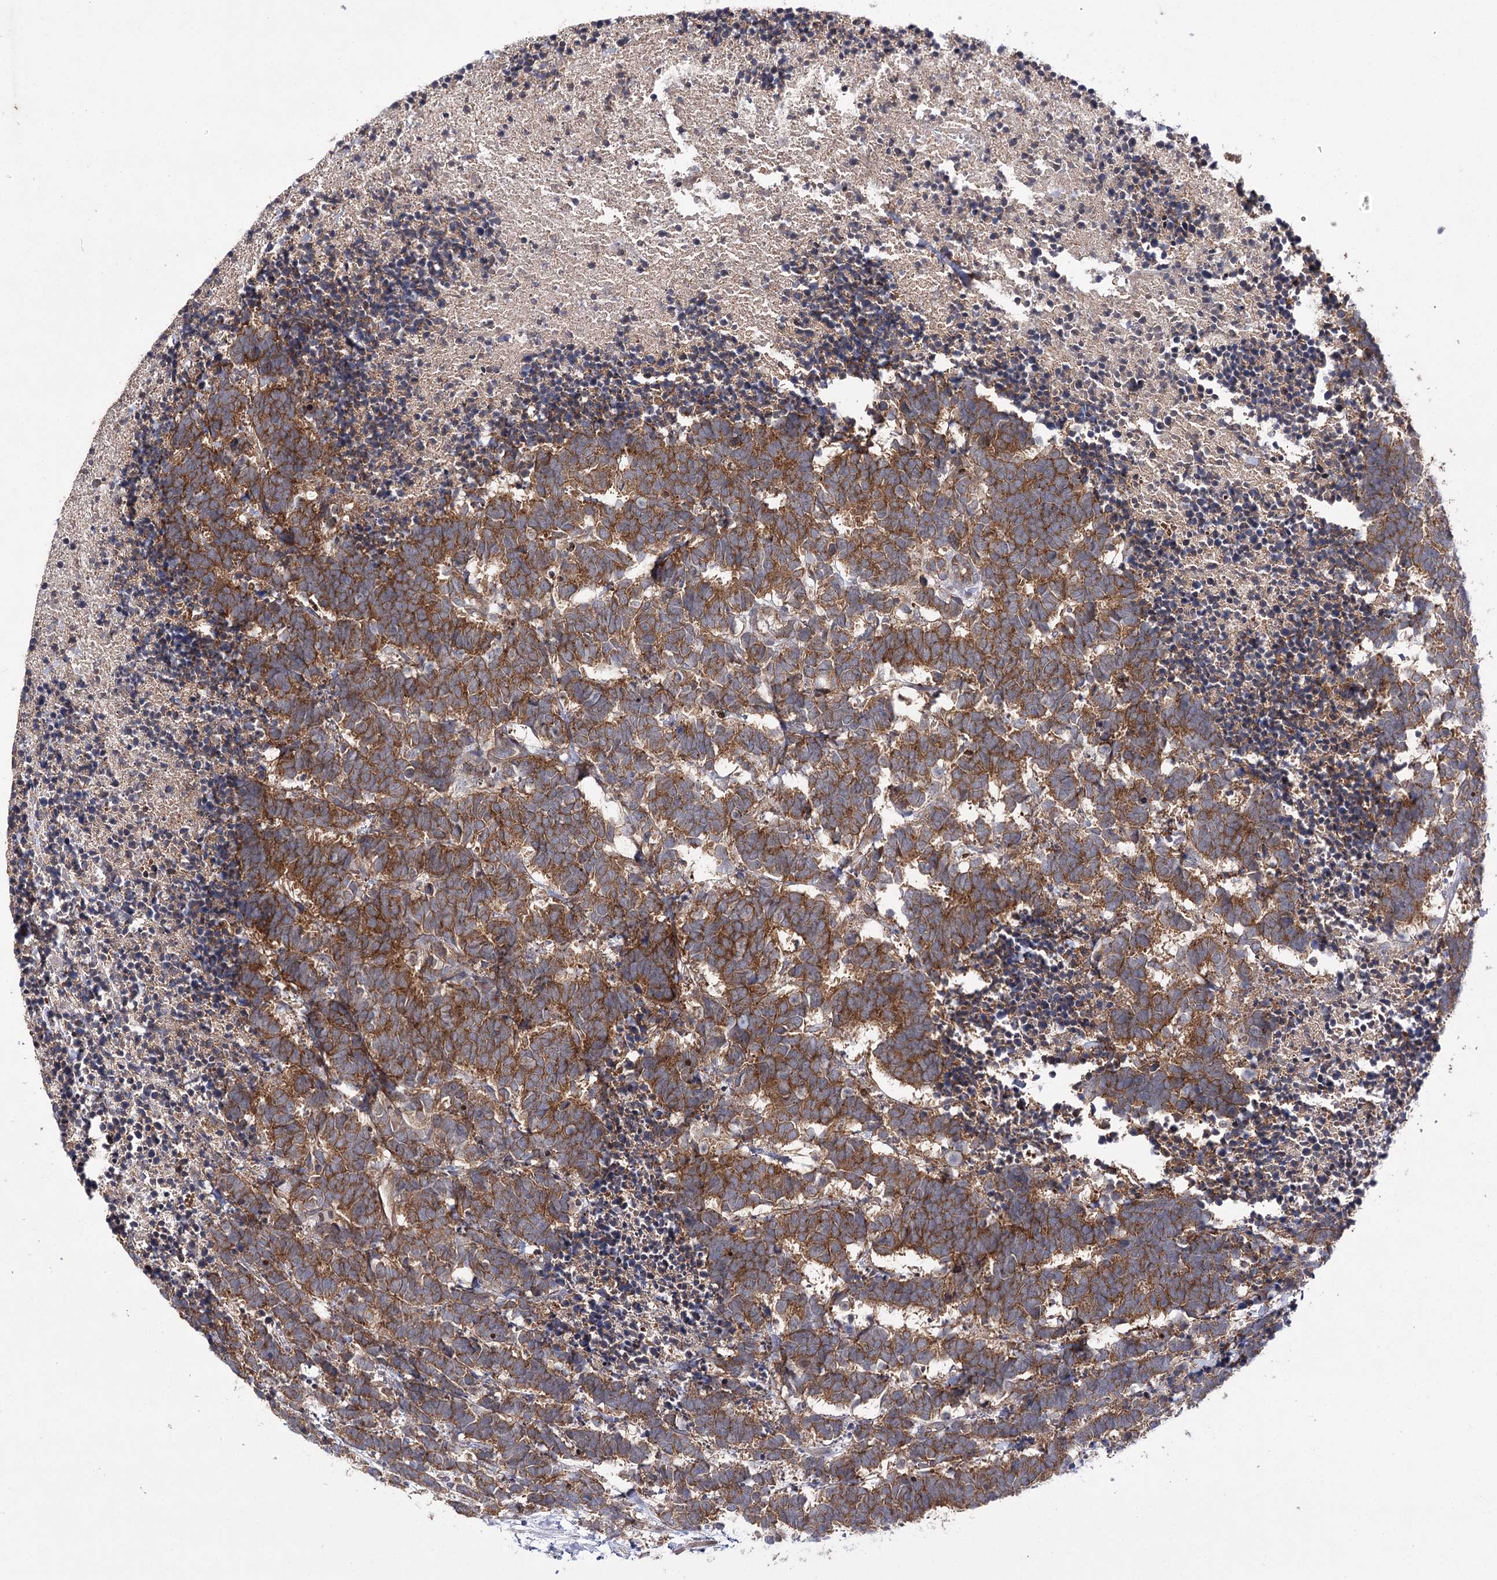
{"staining": {"intensity": "strong", "quantity": ">75%", "location": "cytoplasmic/membranous"}, "tissue": "carcinoid", "cell_type": "Tumor cells", "image_type": "cancer", "snomed": [{"axis": "morphology", "description": "Carcinoma, NOS"}, {"axis": "morphology", "description": "Carcinoid, malignant, NOS"}, {"axis": "topography", "description": "Urinary bladder"}], "caption": "Immunohistochemical staining of carcinoid displays high levels of strong cytoplasmic/membranous positivity in approximately >75% of tumor cells.", "gene": "BCR", "patient": {"sex": "male", "age": 57}}